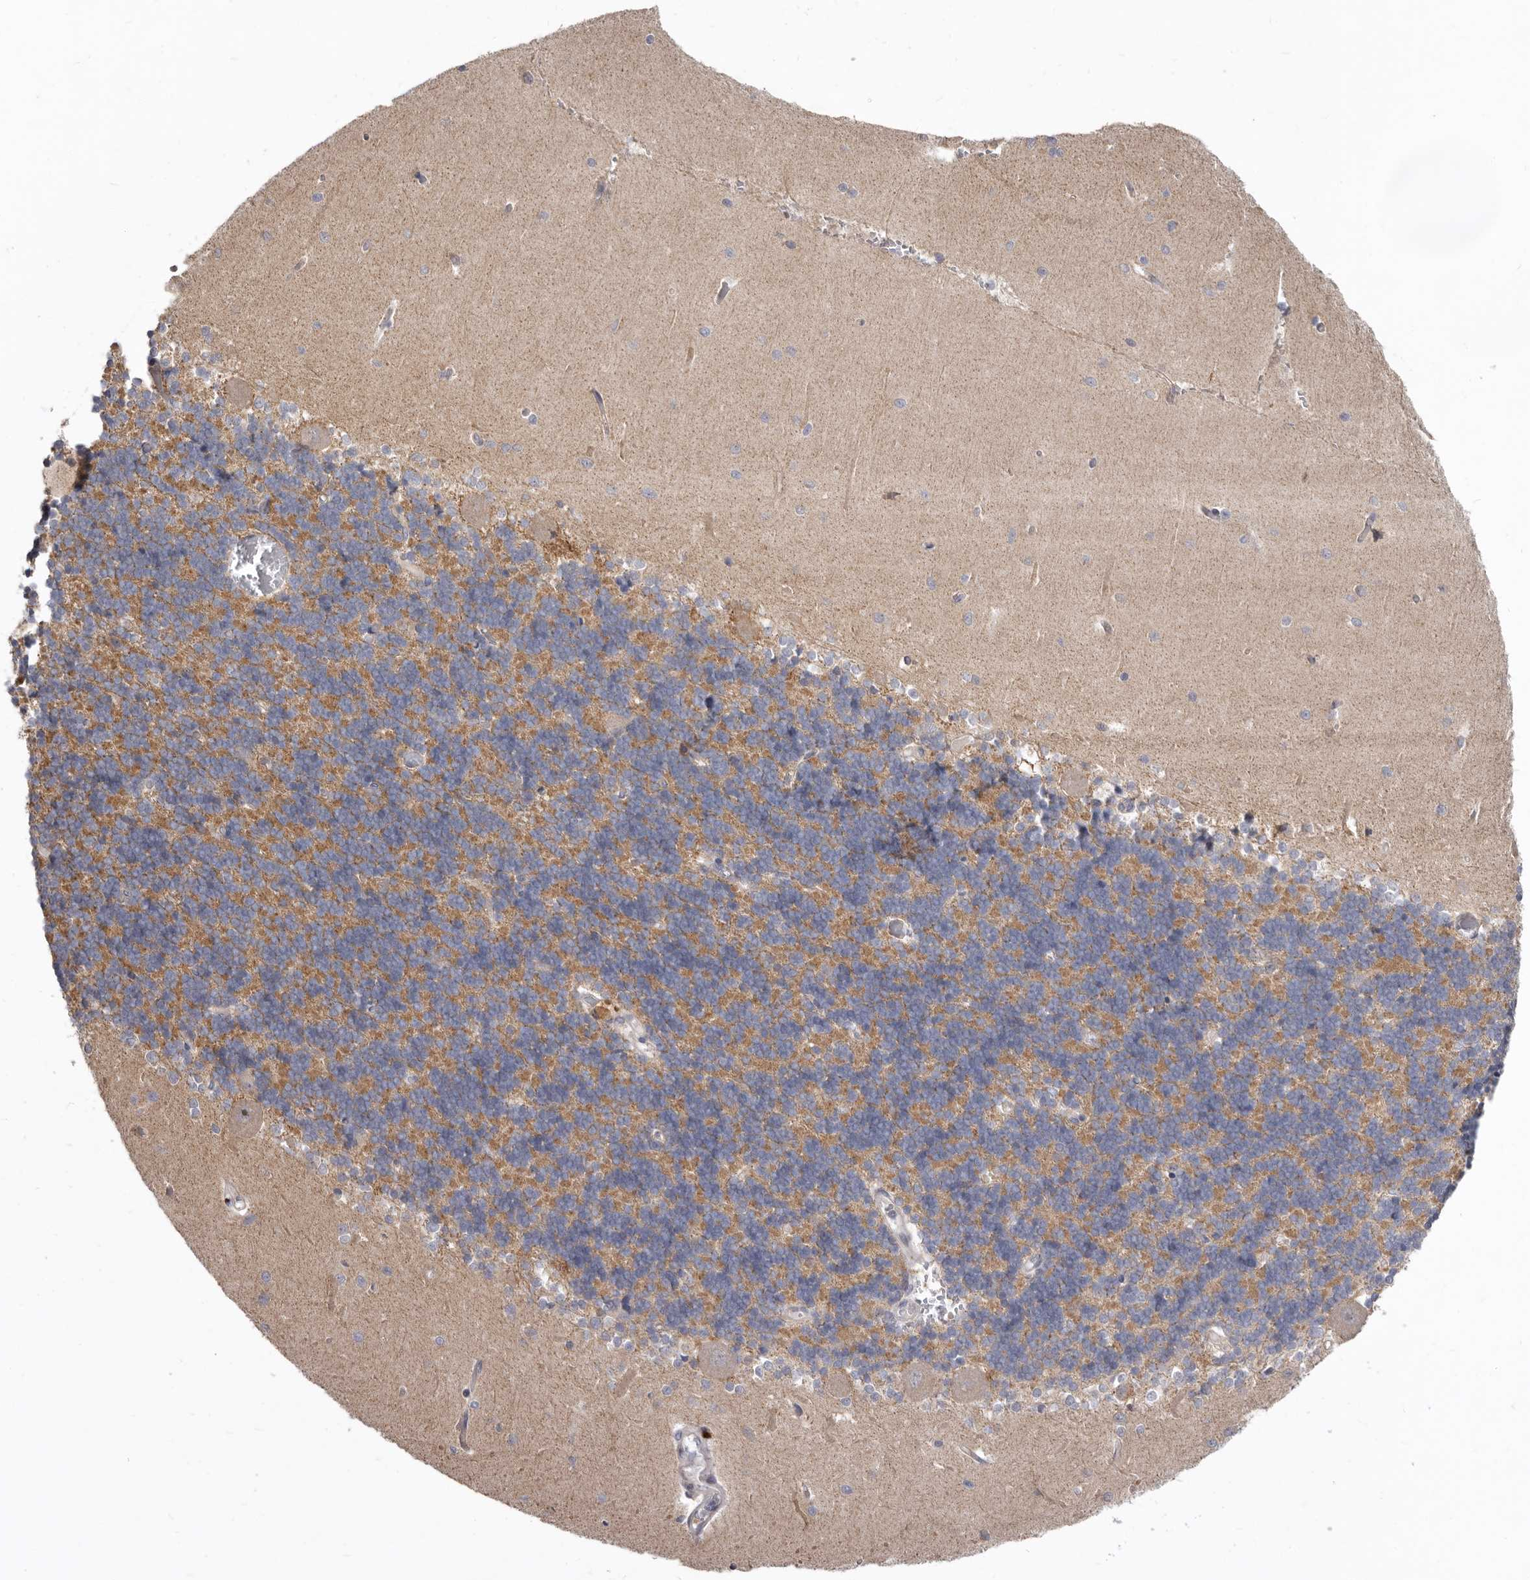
{"staining": {"intensity": "moderate", "quantity": "25%-75%", "location": "cytoplasmic/membranous"}, "tissue": "cerebellum", "cell_type": "Cells in granular layer", "image_type": "normal", "snomed": [{"axis": "morphology", "description": "Normal tissue, NOS"}, {"axis": "topography", "description": "Cerebellum"}], "caption": "The histopathology image shows staining of benign cerebellum, revealing moderate cytoplasmic/membranous protein staining (brown color) within cells in granular layer.", "gene": "SMC4", "patient": {"sex": "male", "age": 37}}